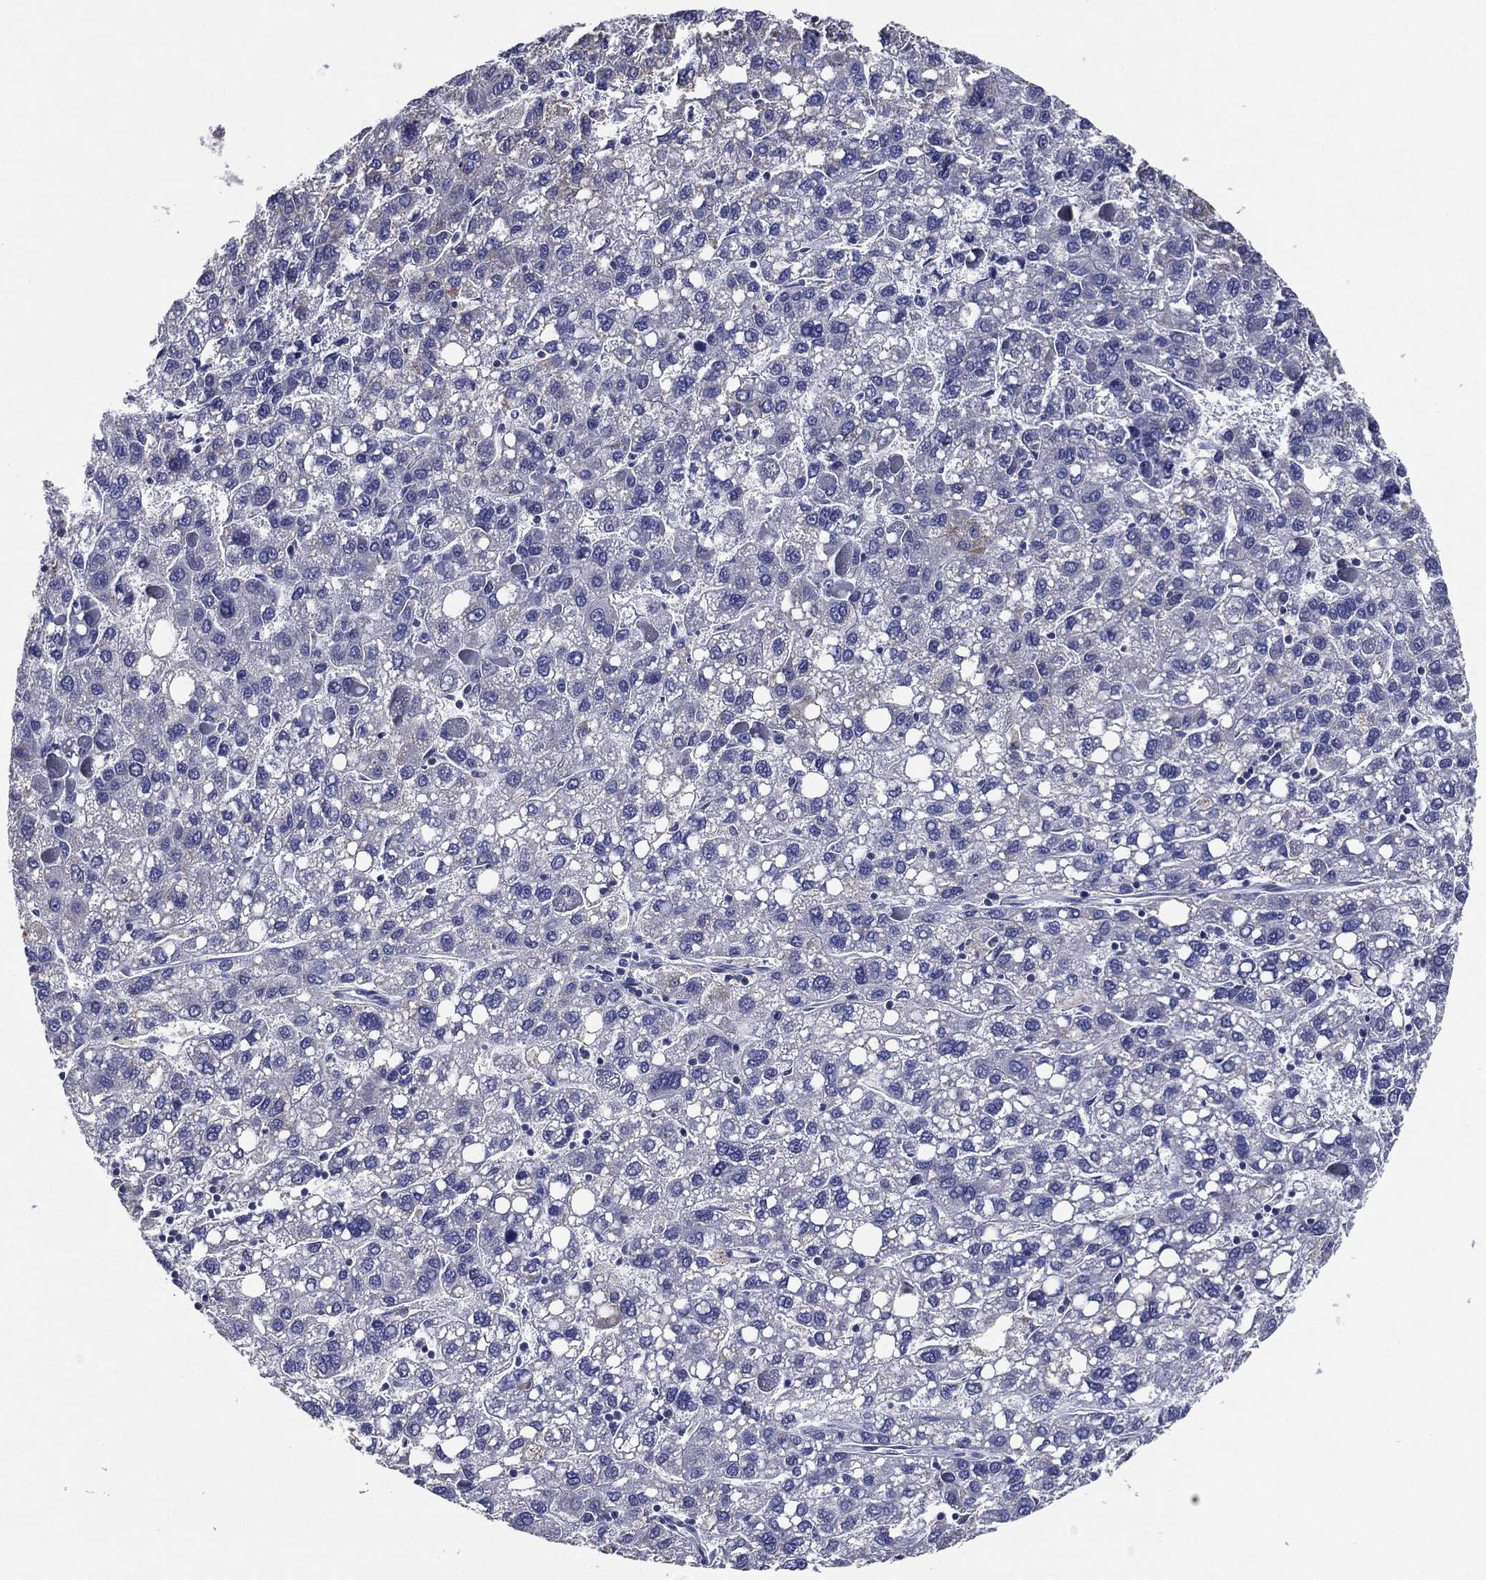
{"staining": {"intensity": "negative", "quantity": "none", "location": "none"}, "tissue": "liver cancer", "cell_type": "Tumor cells", "image_type": "cancer", "snomed": [{"axis": "morphology", "description": "Carcinoma, Hepatocellular, NOS"}, {"axis": "topography", "description": "Liver"}], "caption": "High power microscopy micrograph of an immunohistochemistry (IHC) photomicrograph of liver cancer (hepatocellular carcinoma), revealing no significant staining in tumor cells. The staining was performed using DAB (3,3'-diaminobenzidine) to visualize the protein expression in brown, while the nuclei were stained in blue with hematoxylin (Magnification: 20x).", "gene": "TFAP2A", "patient": {"sex": "female", "age": 82}}